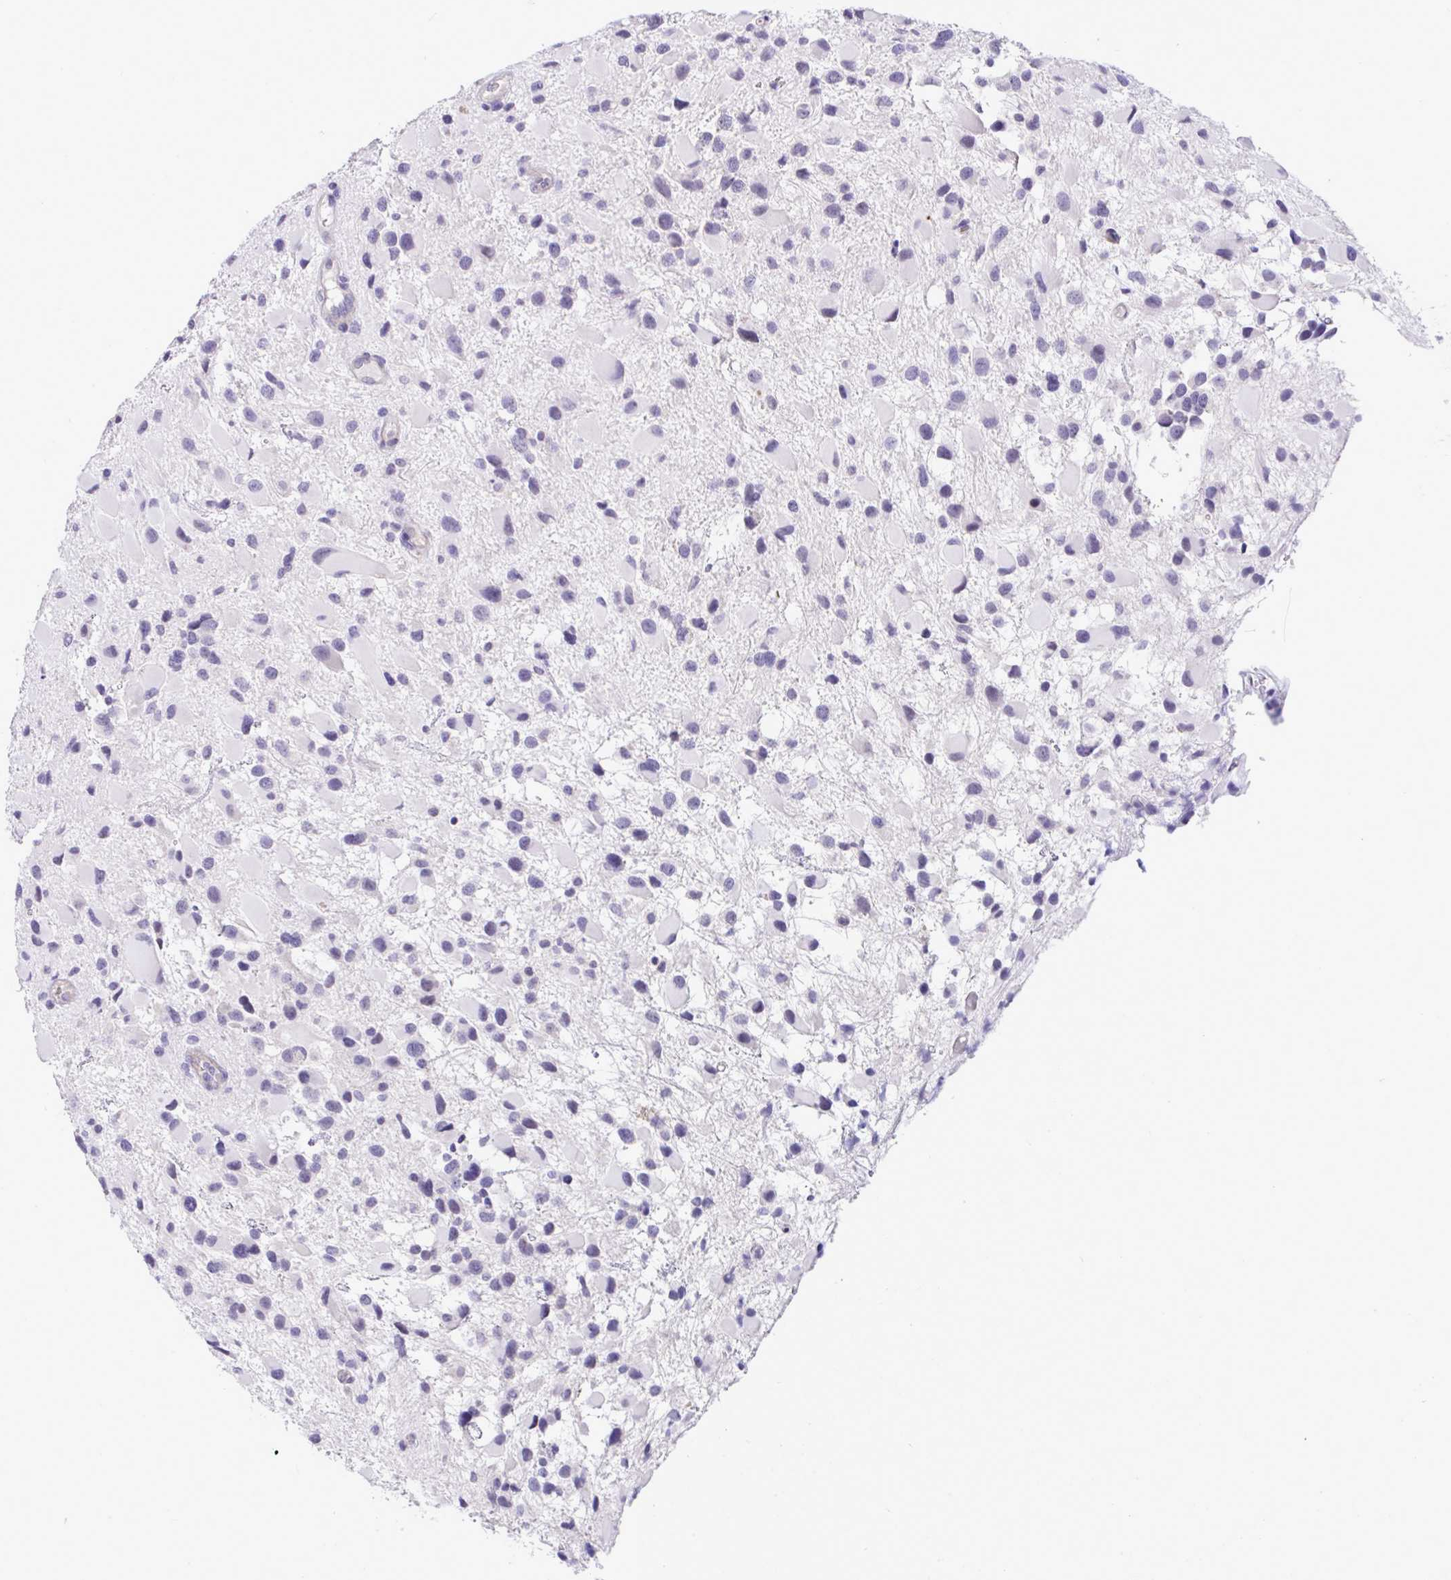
{"staining": {"intensity": "negative", "quantity": "none", "location": "none"}, "tissue": "glioma", "cell_type": "Tumor cells", "image_type": "cancer", "snomed": [{"axis": "morphology", "description": "Glioma, malignant, High grade"}, {"axis": "topography", "description": "Brain"}], "caption": "Immunohistochemistry (IHC) of human malignant high-grade glioma reveals no expression in tumor cells. (DAB IHC visualized using brightfield microscopy, high magnification).", "gene": "YBX2", "patient": {"sex": "female", "age": 40}}